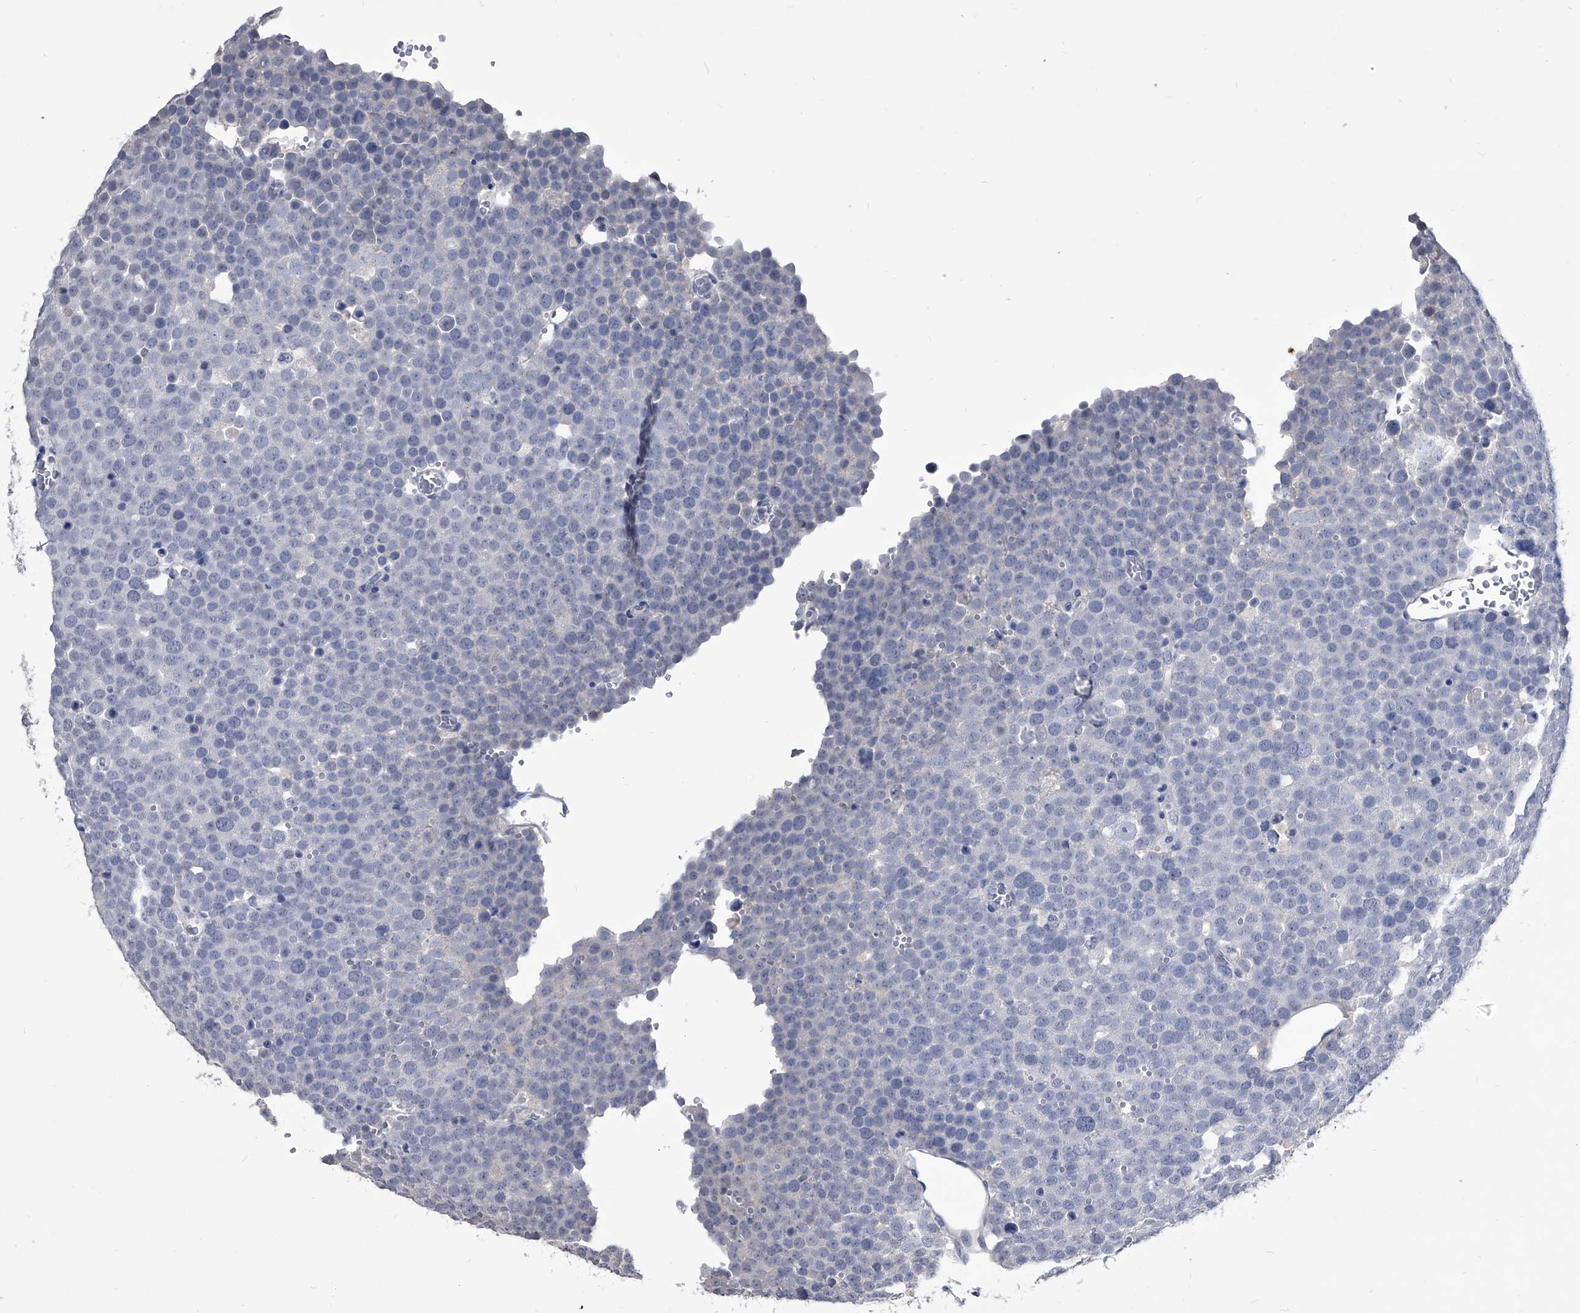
{"staining": {"intensity": "negative", "quantity": "none", "location": "none"}, "tissue": "testis cancer", "cell_type": "Tumor cells", "image_type": "cancer", "snomed": [{"axis": "morphology", "description": "Seminoma, NOS"}, {"axis": "topography", "description": "Testis"}], "caption": "This is a photomicrograph of immunohistochemistry (IHC) staining of testis cancer (seminoma), which shows no expression in tumor cells.", "gene": "BCAS1", "patient": {"sex": "male", "age": 71}}